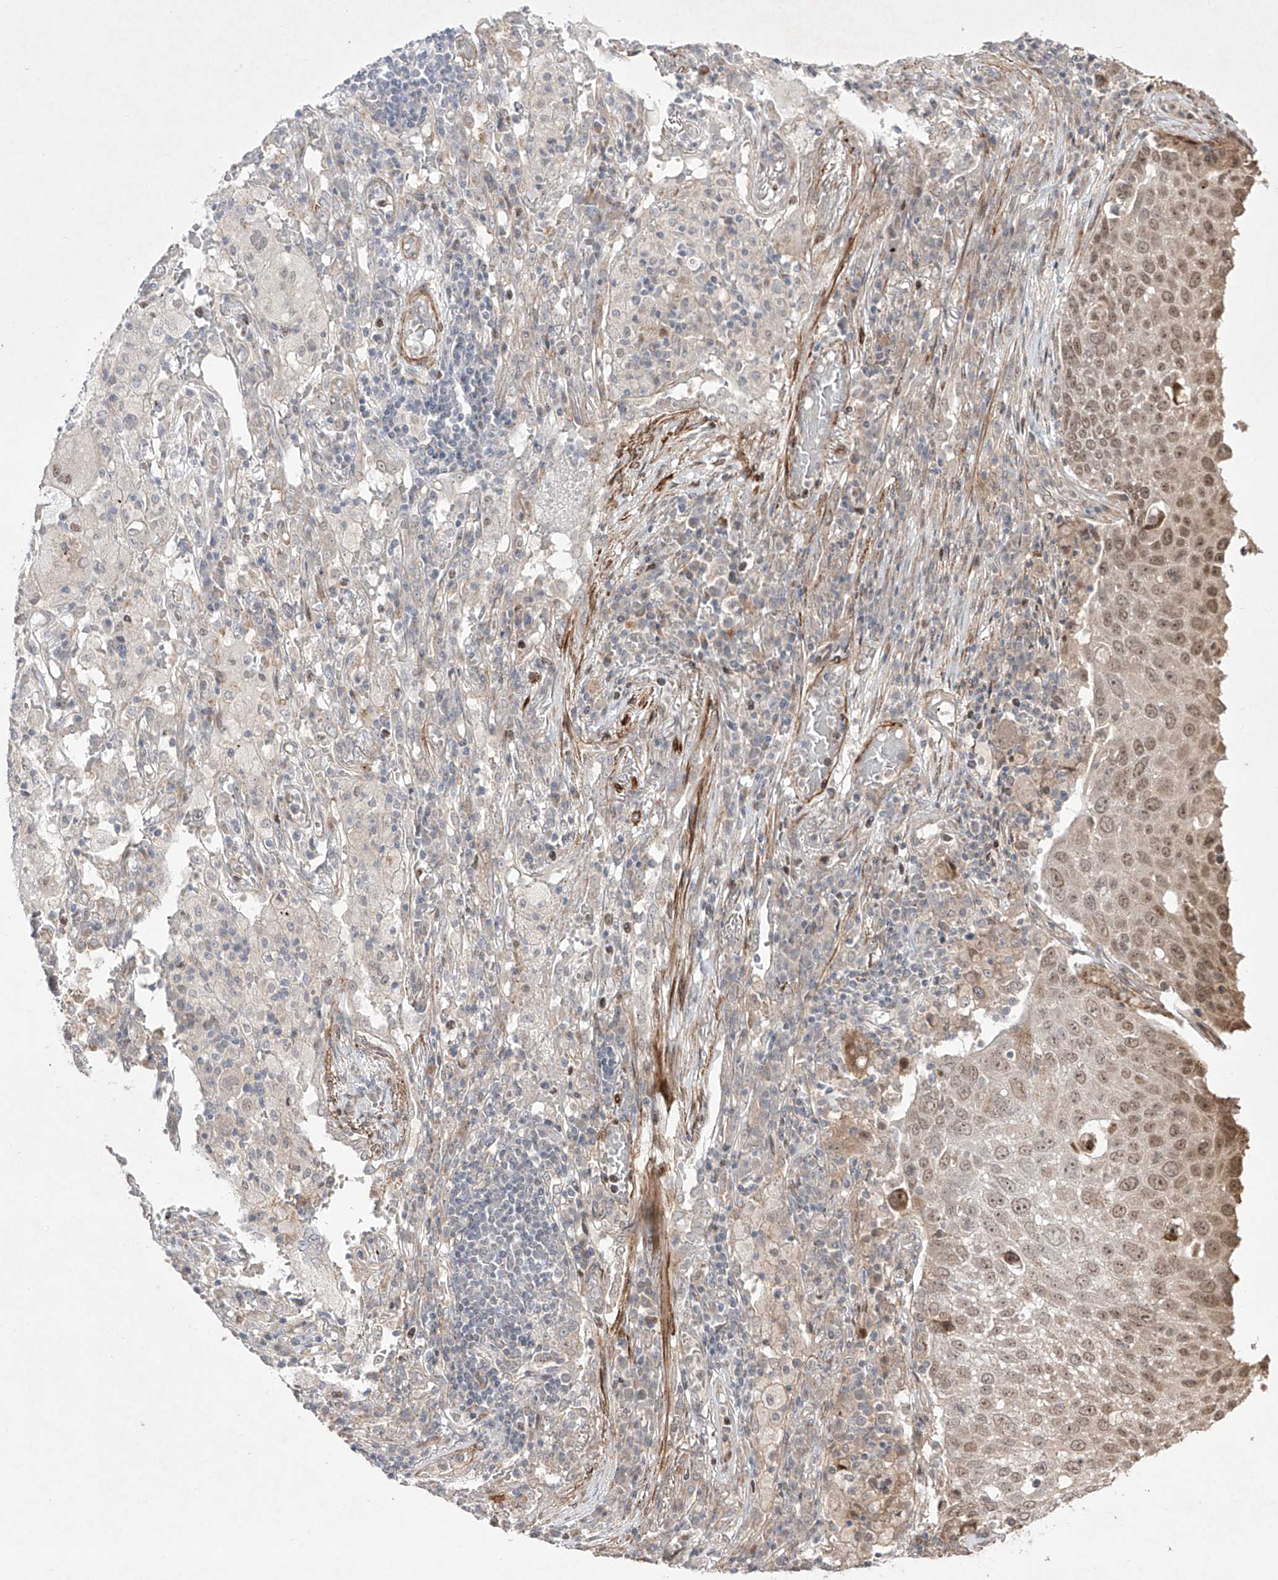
{"staining": {"intensity": "moderate", "quantity": "25%-75%", "location": "nuclear"}, "tissue": "lung cancer", "cell_type": "Tumor cells", "image_type": "cancer", "snomed": [{"axis": "morphology", "description": "Squamous cell carcinoma, NOS"}, {"axis": "topography", "description": "Lung"}], "caption": "Moderate nuclear staining is appreciated in about 25%-75% of tumor cells in lung cancer (squamous cell carcinoma). The protein is shown in brown color, while the nuclei are stained blue.", "gene": "KDM1B", "patient": {"sex": "male", "age": 65}}